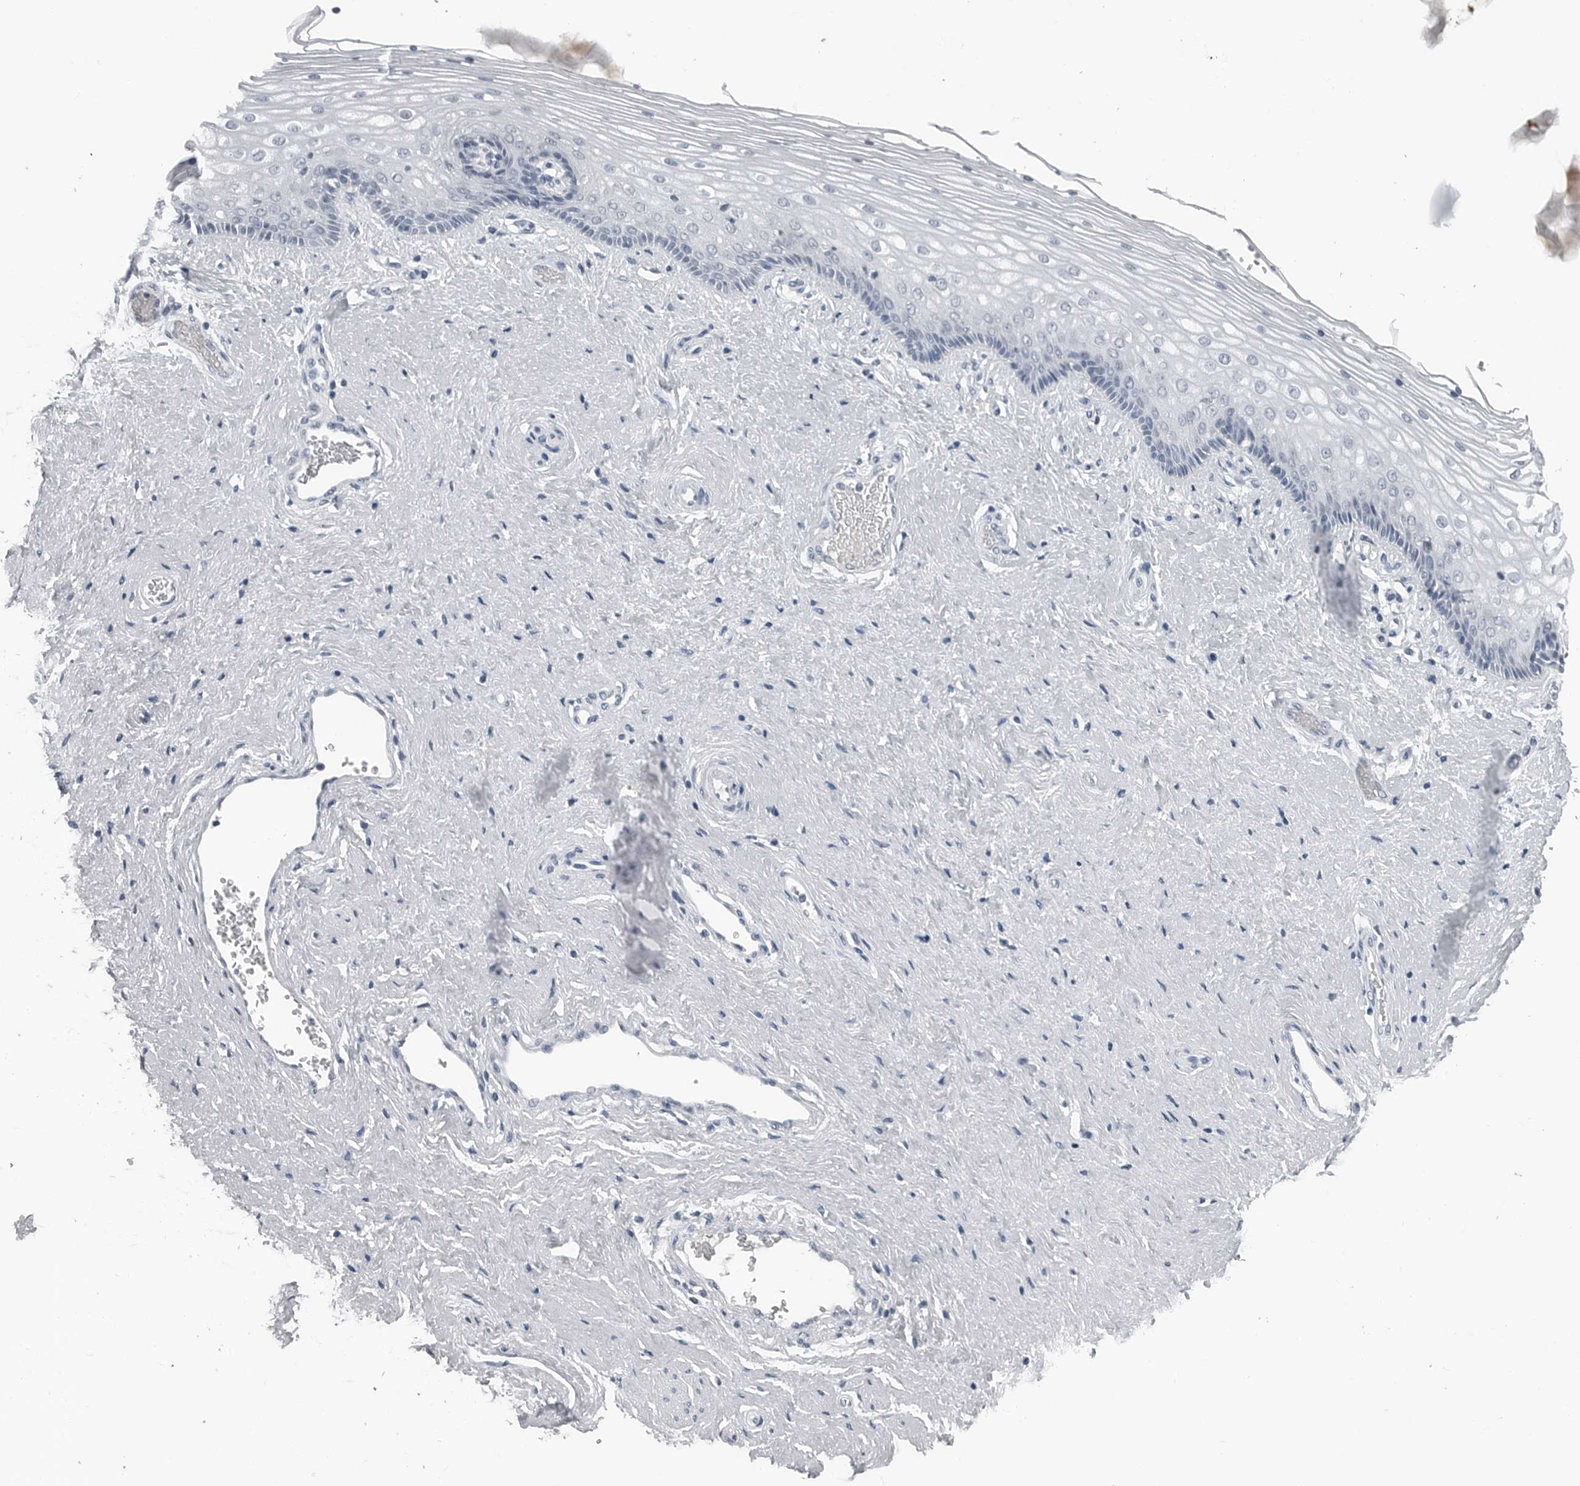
{"staining": {"intensity": "negative", "quantity": "none", "location": "none"}, "tissue": "vagina", "cell_type": "Squamous epithelial cells", "image_type": "normal", "snomed": [{"axis": "morphology", "description": "Normal tissue, NOS"}, {"axis": "topography", "description": "Vagina"}], "caption": "Squamous epithelial cells are negative for protein expression in unremarkable human vagina. The staining is performed using DAB brown chromogen with nuclei counter-stained in using hematoxylin.", "gene": "SPINK1", "patient": {"sex": "female", "age": 46}}